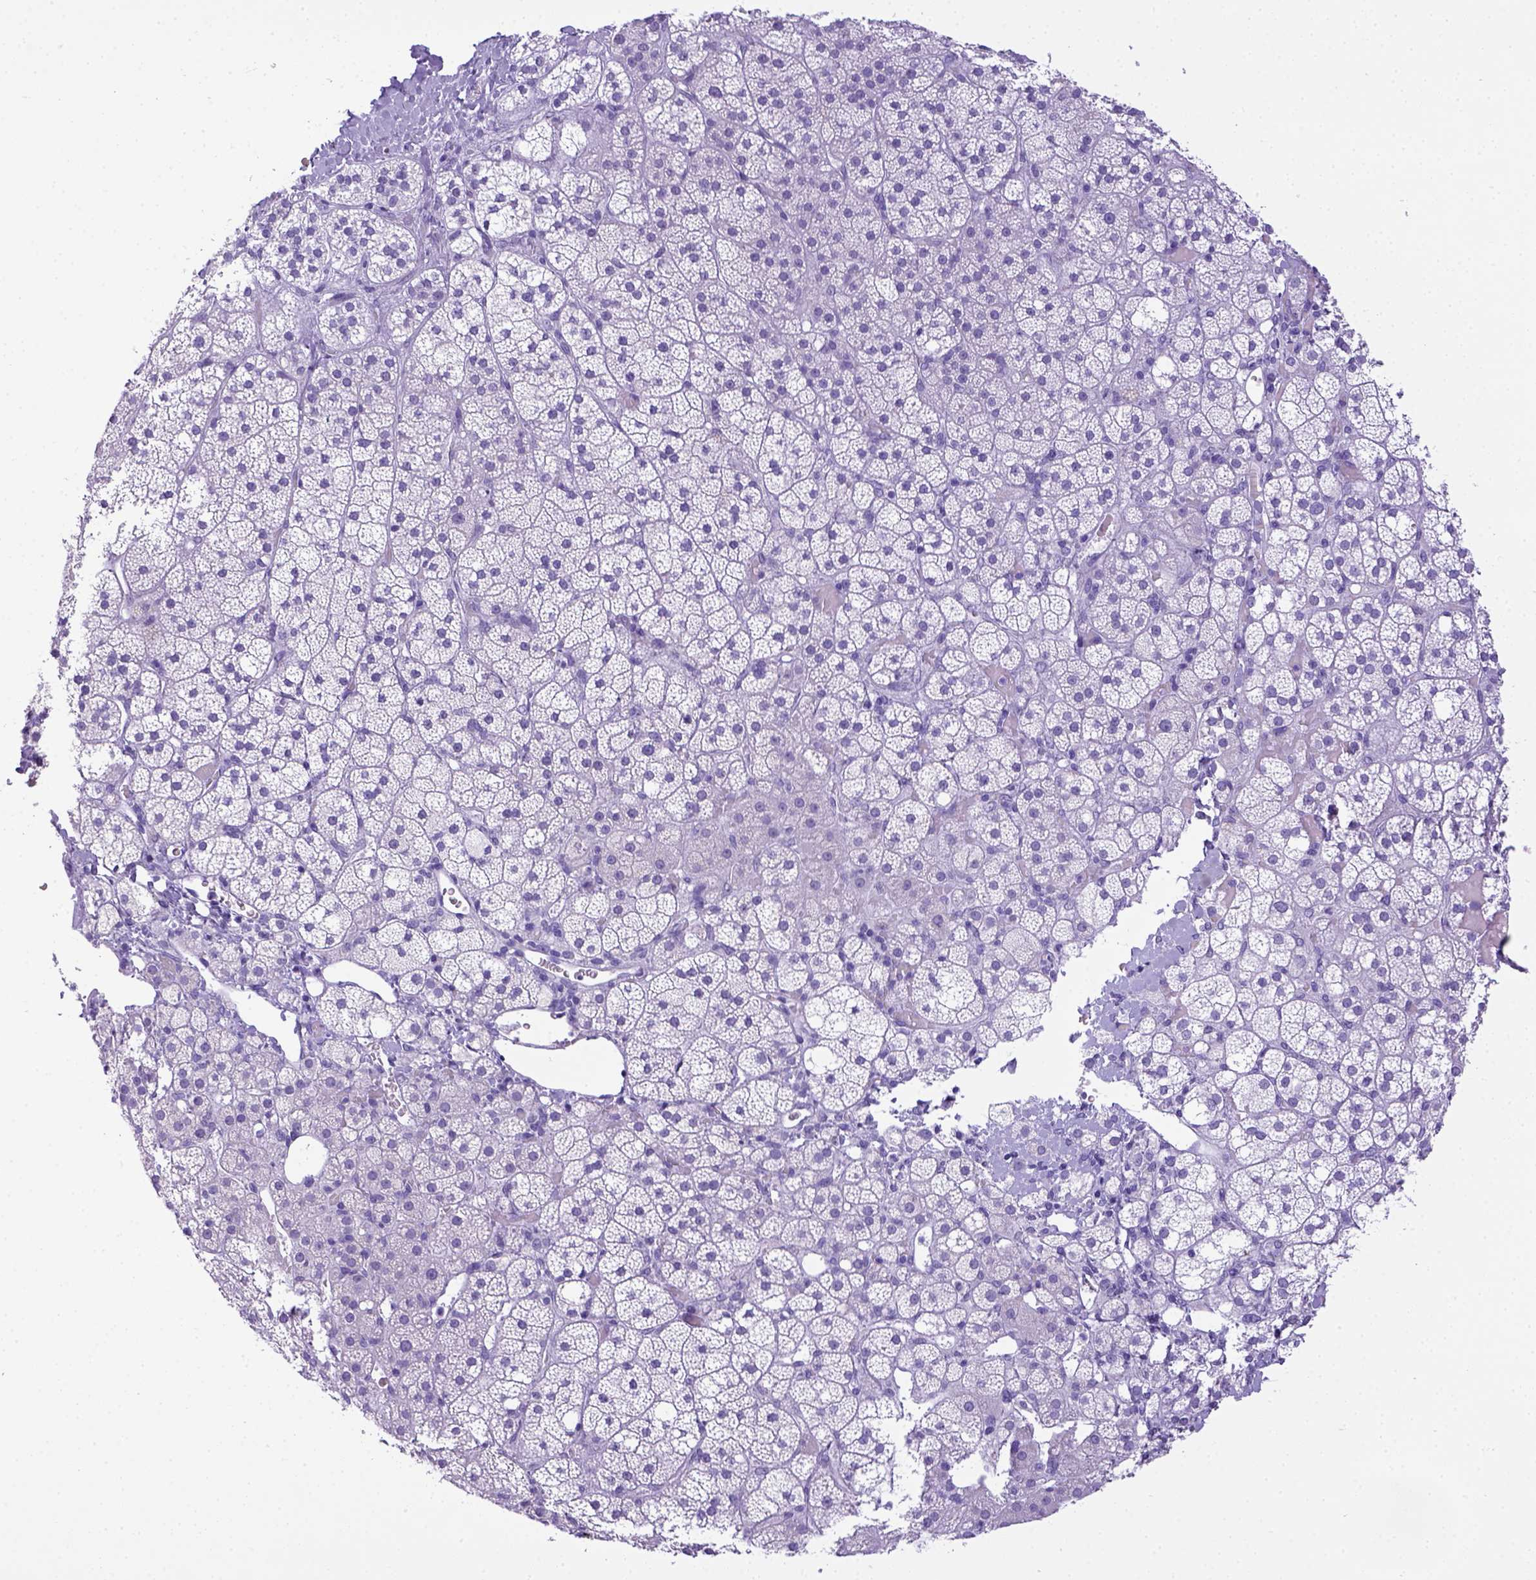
{"staining": {"intensity": "negative", "quantity": "none", "location": "none"}, "tissue": "adrenal gland", "cell_type": "Glandular cells", "image_type": "normal", "snomed": [{"axis": "morphology", "description": "Normal tissue, NOS"}, {"axis": "topography", "description": "Adrenal gland"}], "caption": "High magnification brightfield microscopy of normal adrenal gland stained with DAB (3,3'-diaminobenzidine) (brown) and counterstained with hematoxylin (blue): glandular cells show no significant positivity.", "gene": "ESR1", "patient": {"sex": "male", "age": 53}}